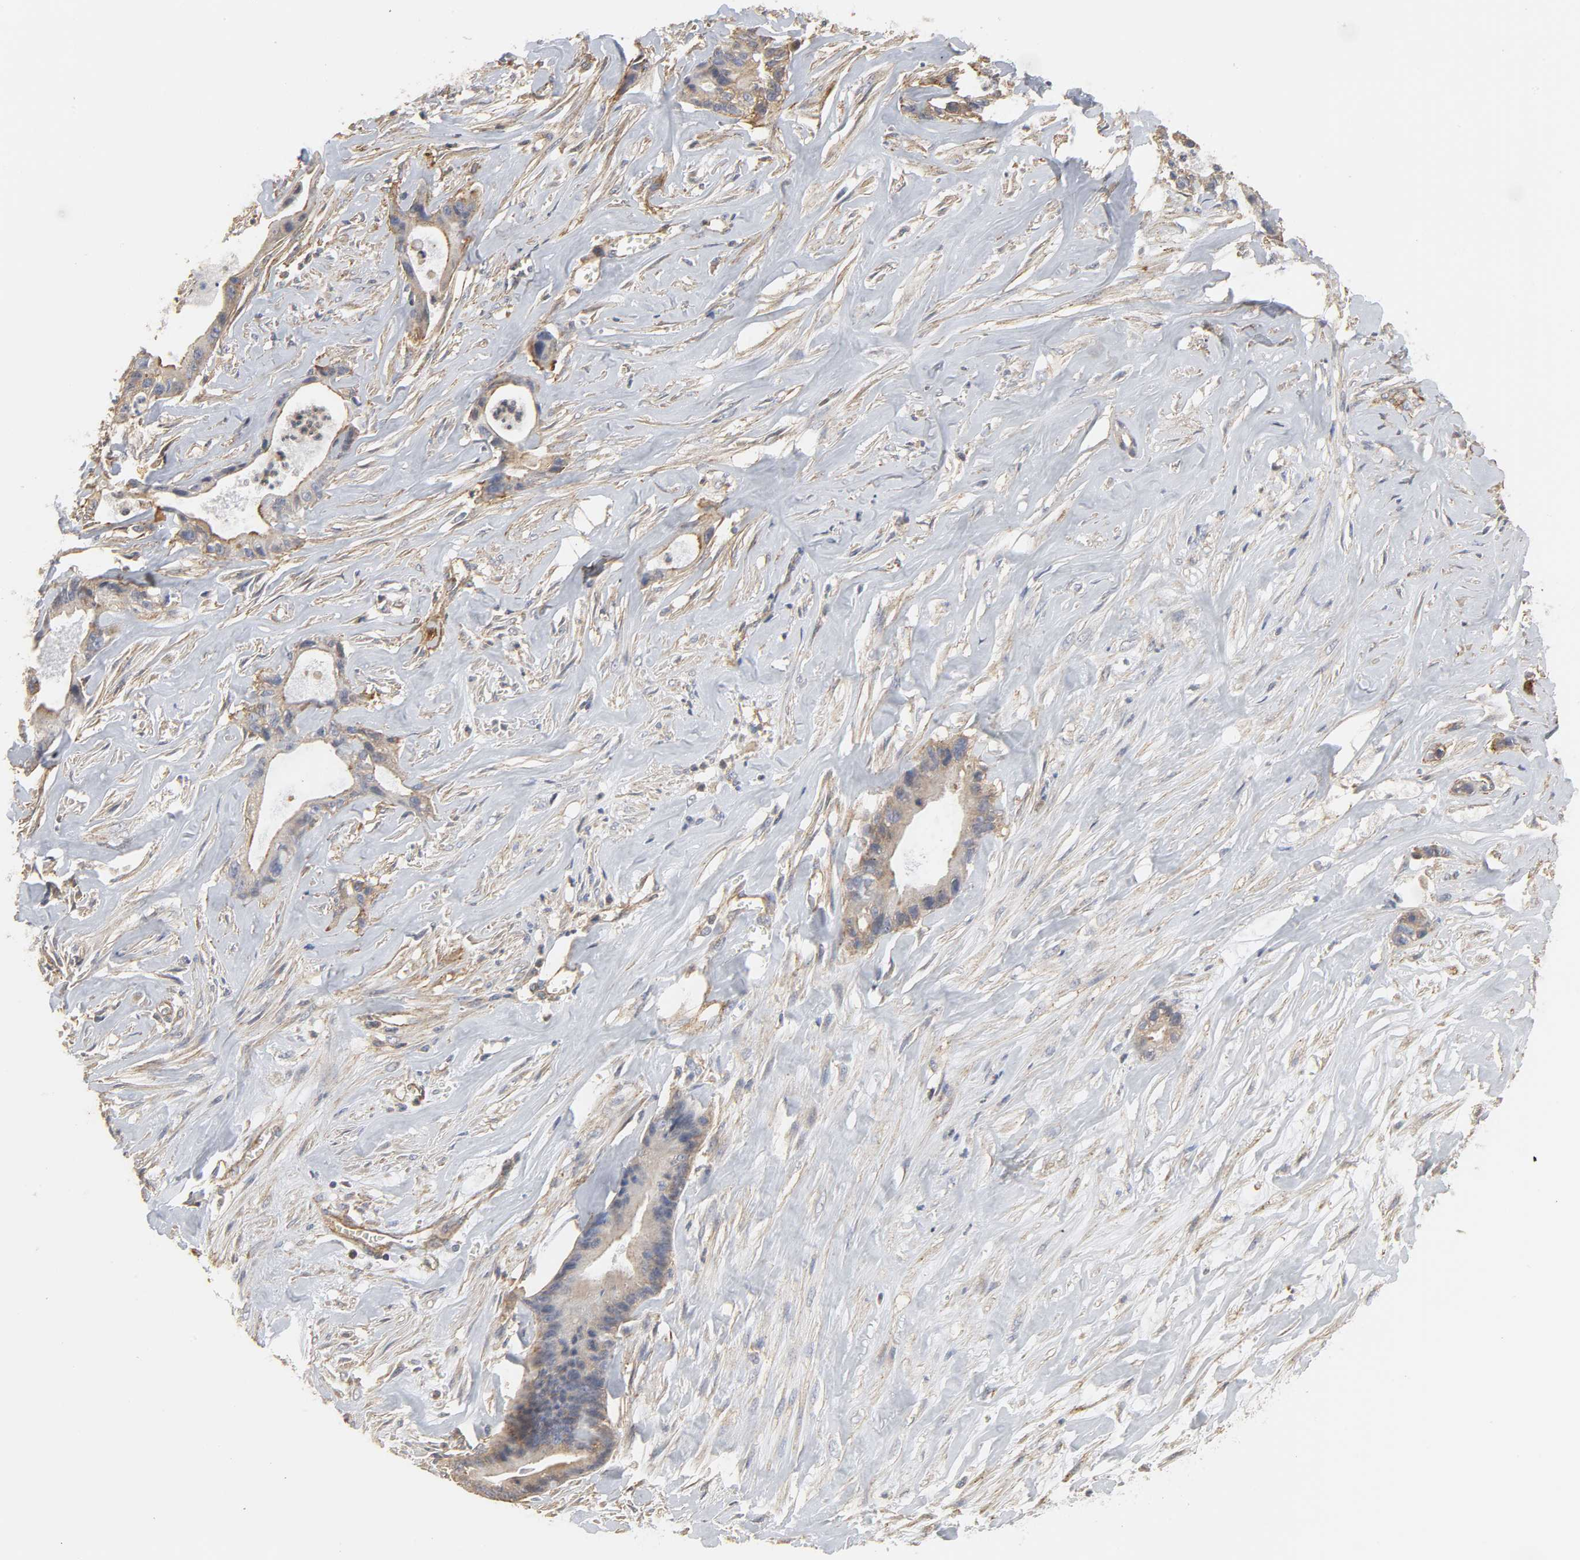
{"staining": {"intensity": "moderate", "quantity": ">75%", "location": "cytoplasmic/membranous"}, "tissue": "liver cancer", "cell_type": "Tumor cells", "image_type": "cancer", "snomed": [{"axis": "morphology", "description": "Cholangiocarcinoma"}, {"axis": "topography", "description": "Liver"}], "caption": "Moderate cytoplasmic/membranous expression for a protein is seen in about >75% of tumor cells of cholangiocarcinoma (liver) using IHC.", "gene": "SH3GLB1", "patient": {"sex": "female", "age": 55}}